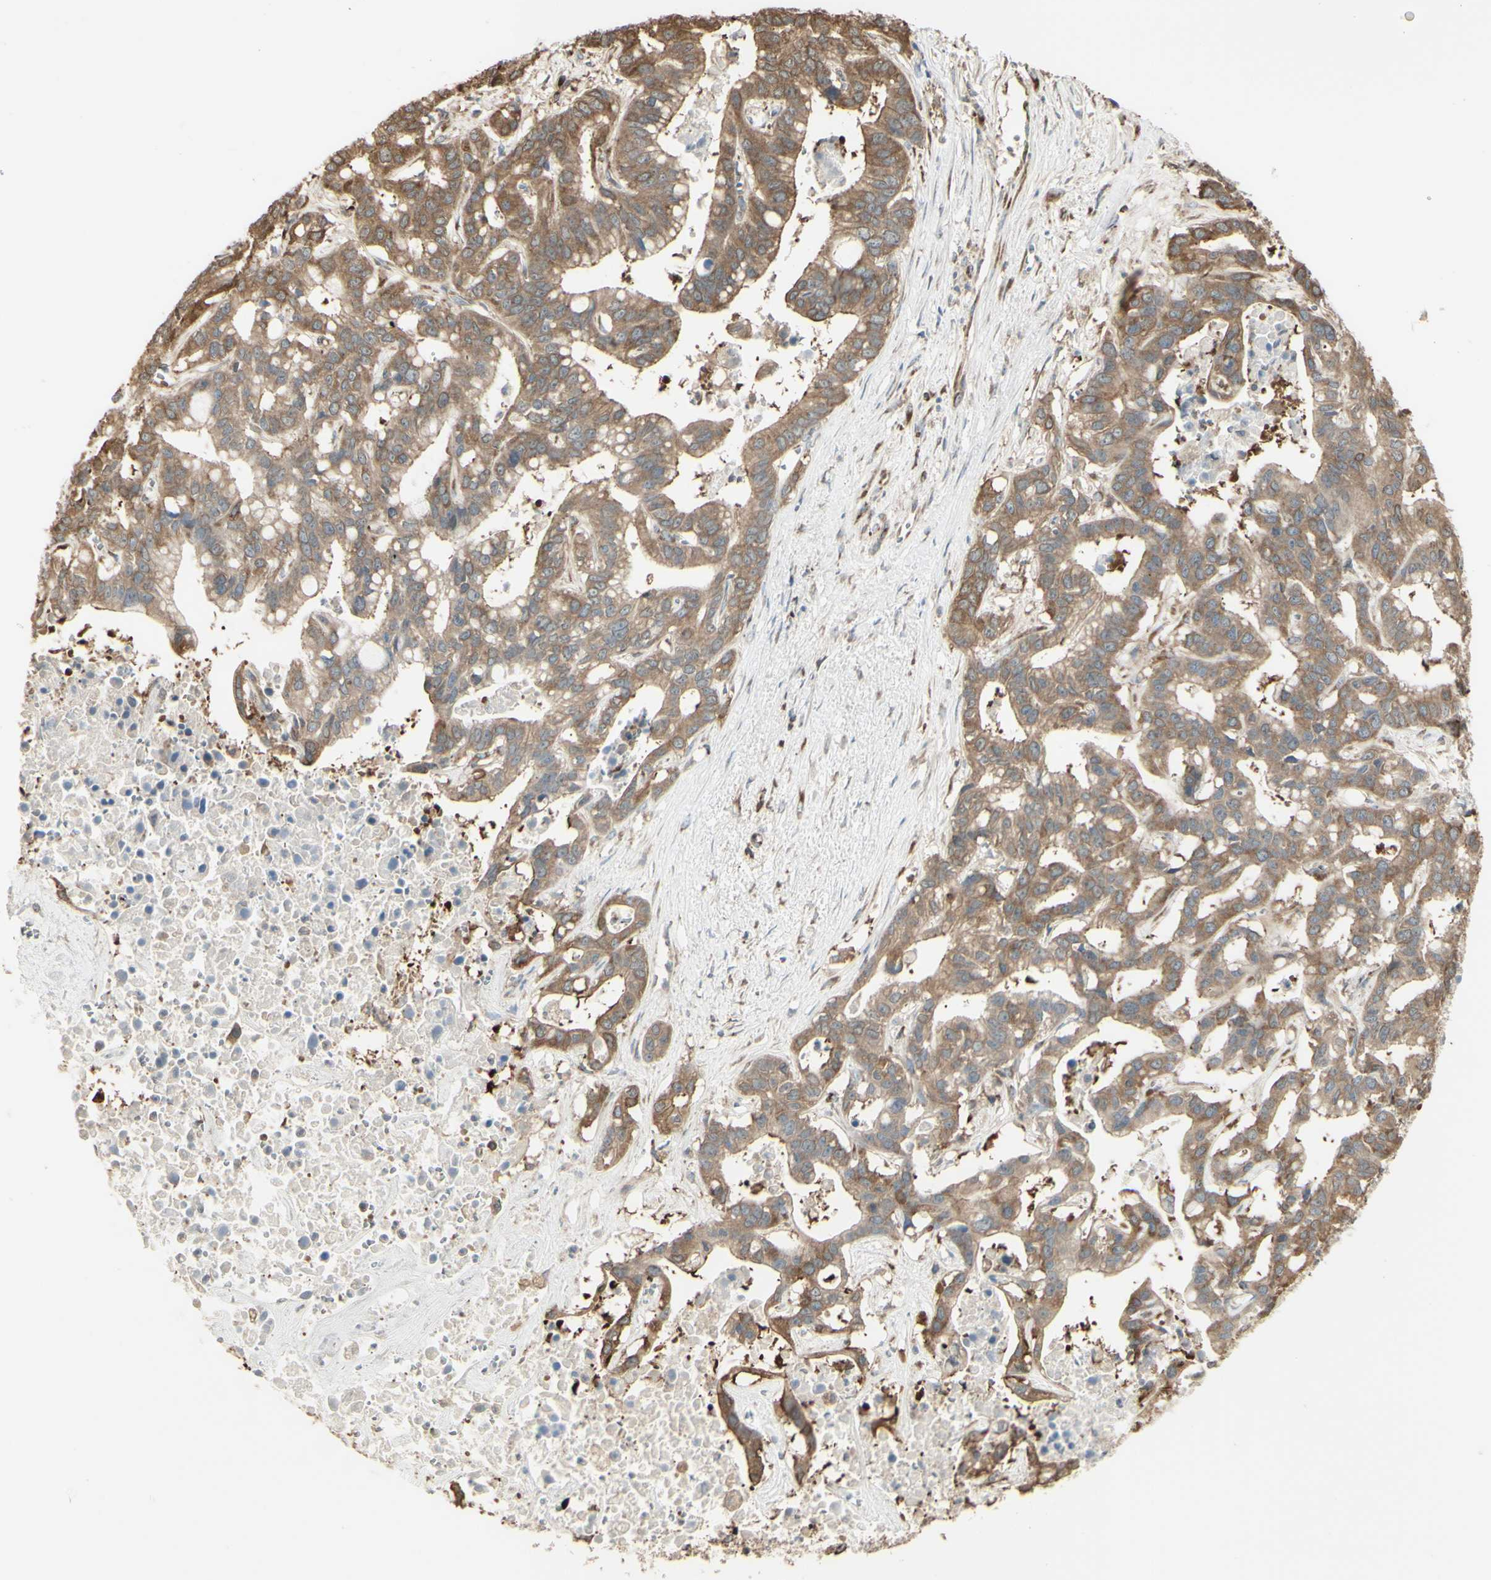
{"staining": {"intensity": "moderate", "quantity": ">75%", "location": "cytoplasmic/membranous"}, "tissue": "liver cancer", "cell_type": "Tumor cells", "image_type": "cancer", "snomed": [{"axis": "morphology", "description": "Cholangiocarcinoma"}, {"axis": "topography", "description": "Liver"}], "caption": "DAB immunohistochemical staining of liver cholangiocarcinoma demonstrates moderate cytoplasmic/membranous protein staining in approximately >75% of tumor cells. The staining was performed using DAB to visualize the protein expression in brown, while the nuclei were stained in blue with hematoxylin (Magnification: 20x).", "gene": "EEF1B2", "patient": {"sex": "female", "age": 65}}